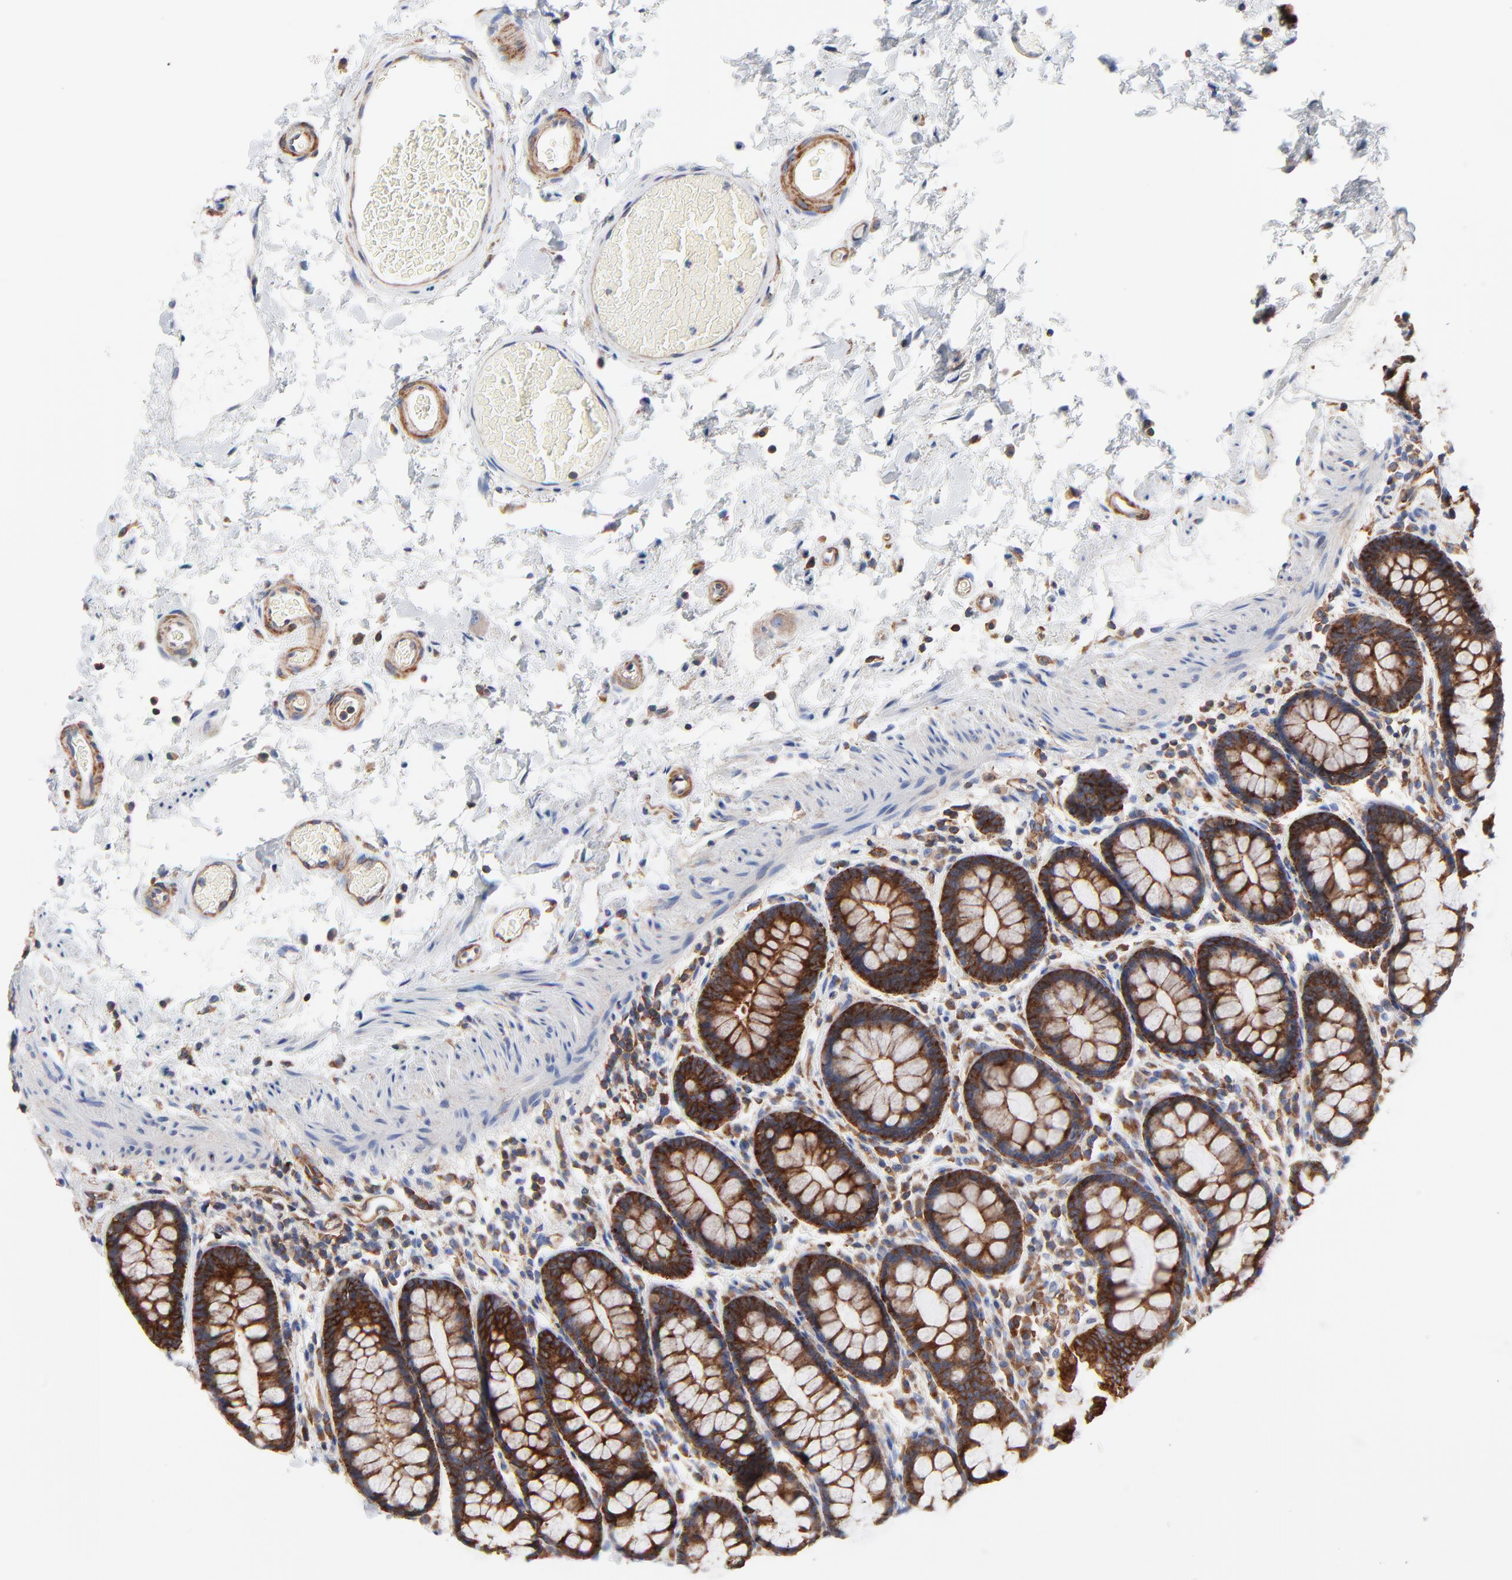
{"staining": {"intensity": "strong", "quantity": ">75%", "location": "cytoplasmic/membranous"}, "tissue": "rectum", "cell_type": "Glandular cells", "image_type": "normal", "snomed": [{"axis": "morphology", "description": "Normal tissue, NOS"}, {"axis": "topography", "description": "Rectum"}], "caption": "Glandular cells display high levels of strong cytoplasmic/membranous expression in about >75% of cells in unremarkable human rectum. (IHC, brightfield microscopy, high magnification).", "gene": "CD2AP", "patient": {"sex": "male", "age": 92}}